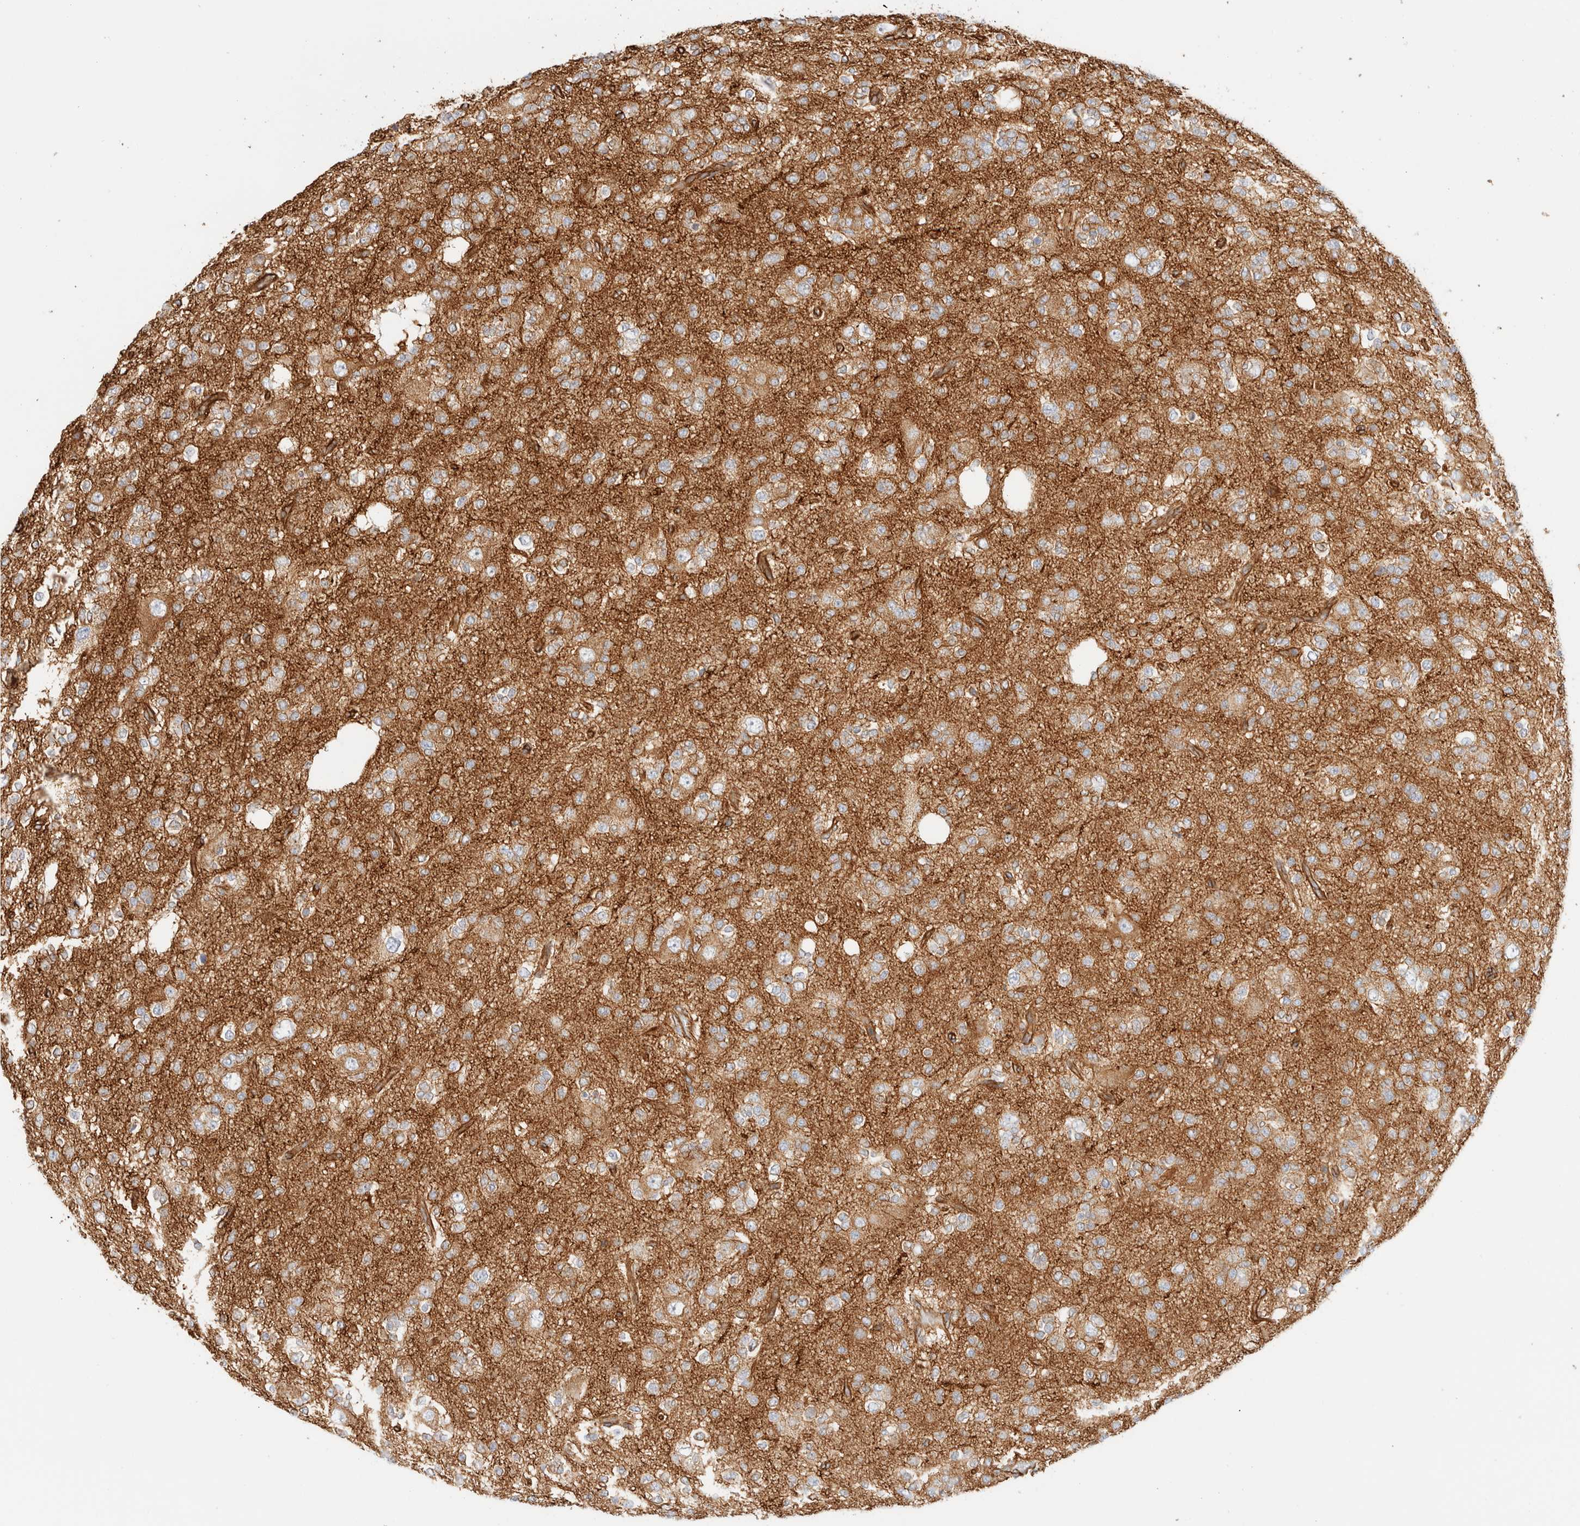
{"staining": {"intensity": "moderate", "quantity": ">75%", "location": "cytoplasmic/membranous"}, "tissue": "glioma", "cell_type": "Tumor cells", "image_type": "cancer", "snomed": [{"axis": "morphology", "description": "Glioma, malignant, Low grade"}, {"axis": "topography", "description": "Brain"}], "caption": "Immunohistochemistry staining of glioma, which reveals medium levels of moderate cytoplasmic/membranous staining in approximately >75% of tumor cells indicating moderate cytoplasmic/membranous protein positivity. The staining was performed using DAB (brown) for protein detection and nuclei were counterstained in hematoxylin (blue).", "gene": "CYB5R4", "patient": {"sex": "male", "age": 38}}